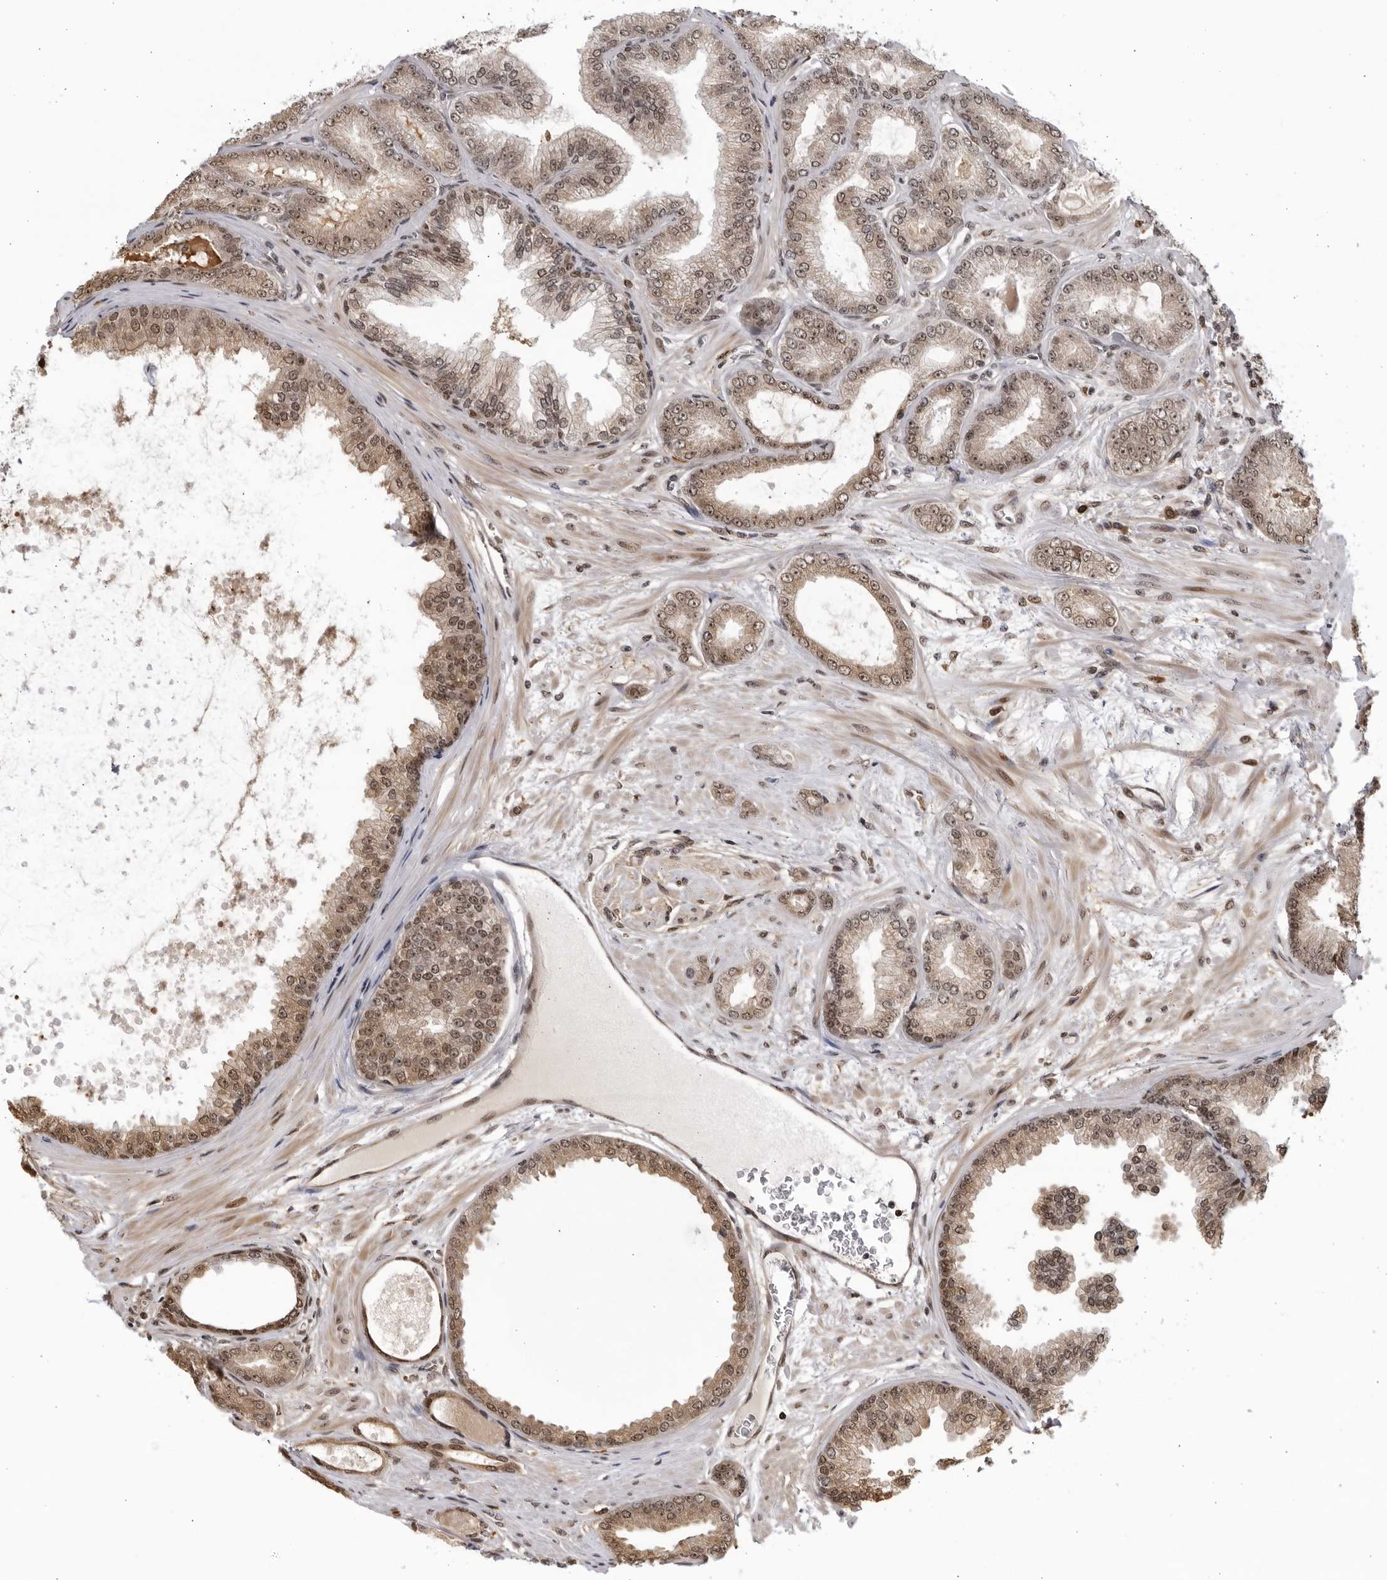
{"staining": {"intensity": "weak", "quantity": ">75%", "location": "cytoplasmic/membranous,nuclear"}, "tissue": "prostate cancer", "cell_type": "Tumor cells", "image_type": "cancer", "snomed": [{"axis": "morphology", "description": "Adenocarcinoma, Low grade"}, {"axis": "topography", "description": "Prostate"}], "caption": "Weak cytoplasmic/membranous and nuclear protein expression is present in approximately >75% of tumor cells in prostate adenocarcinoma (low-grade). Nuclei are stained in blue.", "gene": "RASGEF1C", "patient": {"sex": "male", "age": 63}}